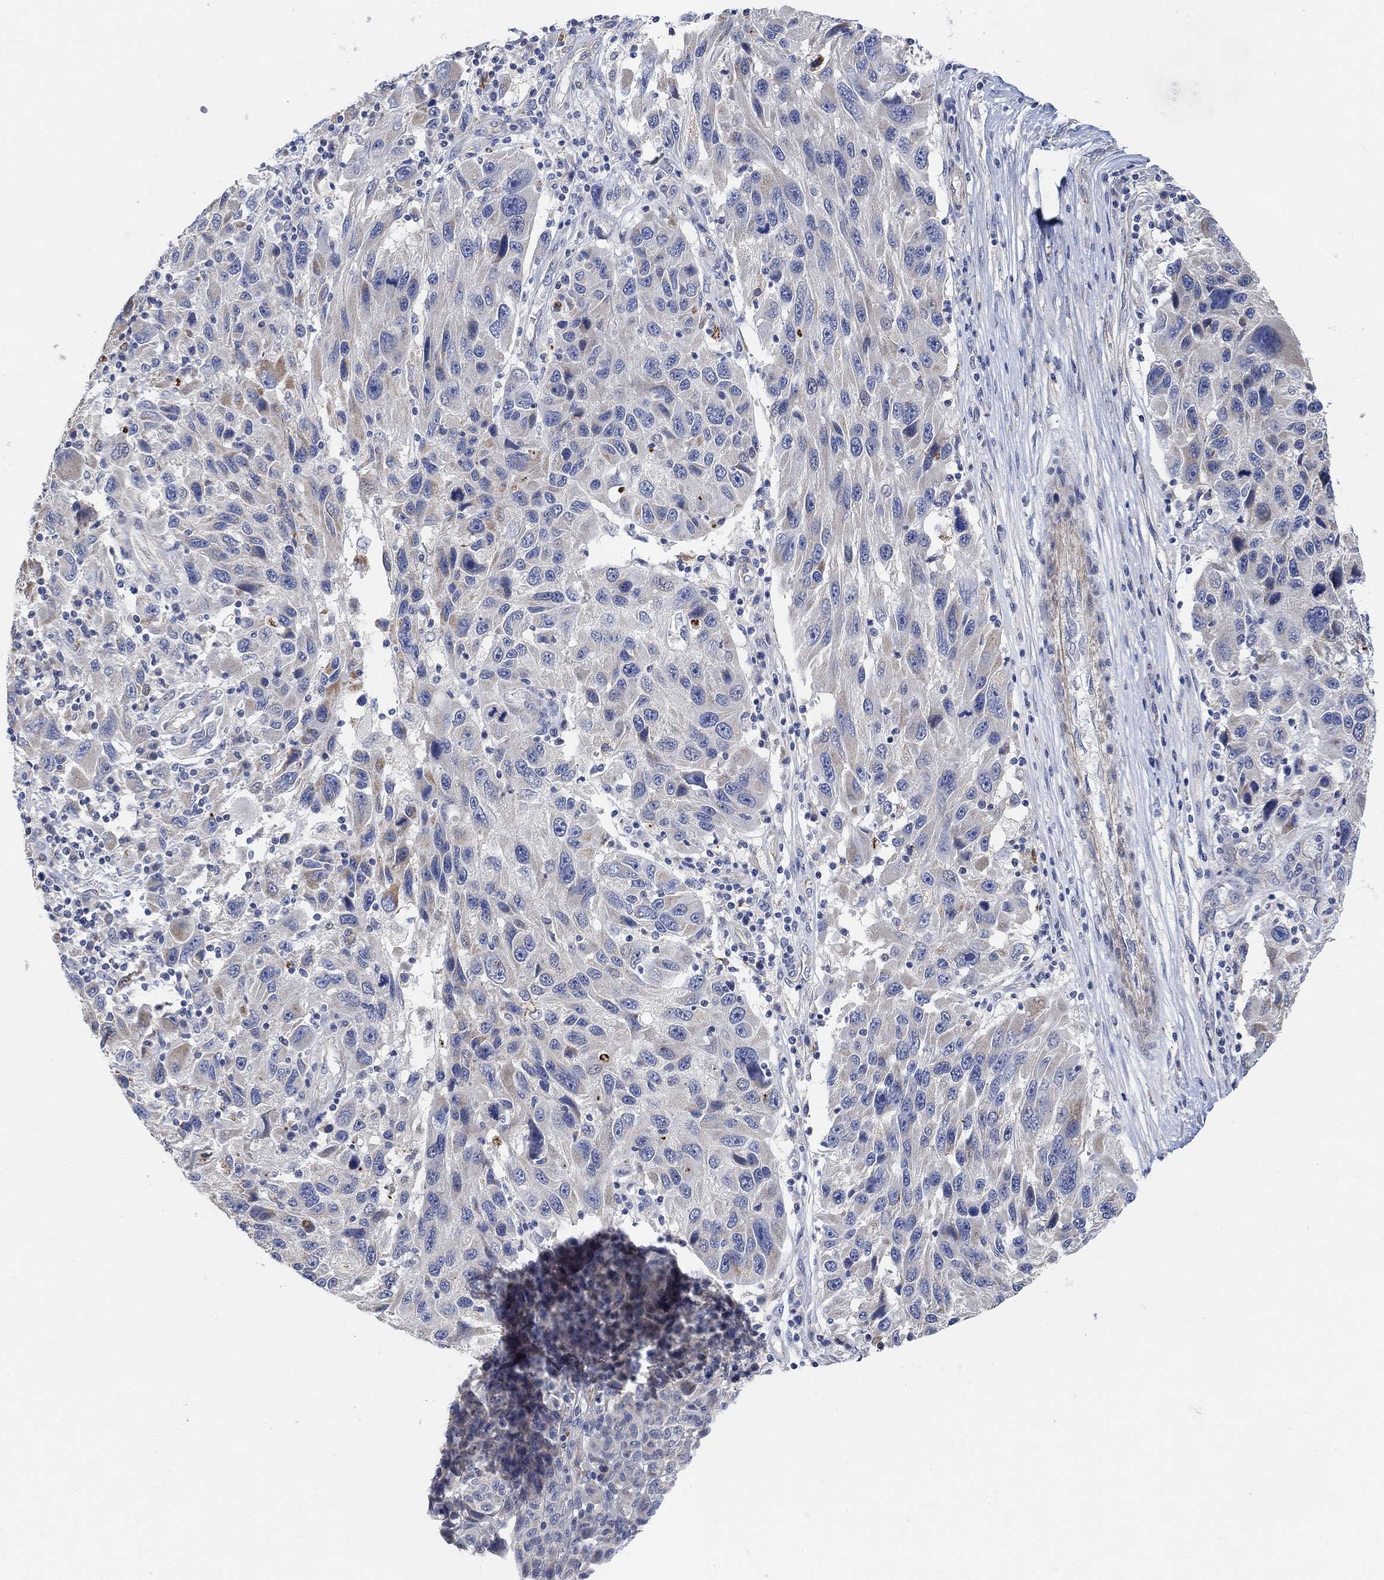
{"staining": {"intensity": "negative", "quantity": "none", "location": "none"}, "tissue": "melanoma", "cell_type": "Tumor cells", "image_type": "cancer", "snomed": [{"axis": "morphology", "description": "Malignant melanoma, NOS"}, {"axis": "topography", "description": "Skin"}], "caption": "Photomicrograph shows no significant protein positivity in tumor cells of malignant melanoma.", "gene": "HCRTR1", "patient": {"sex": "male", "age": 53}}